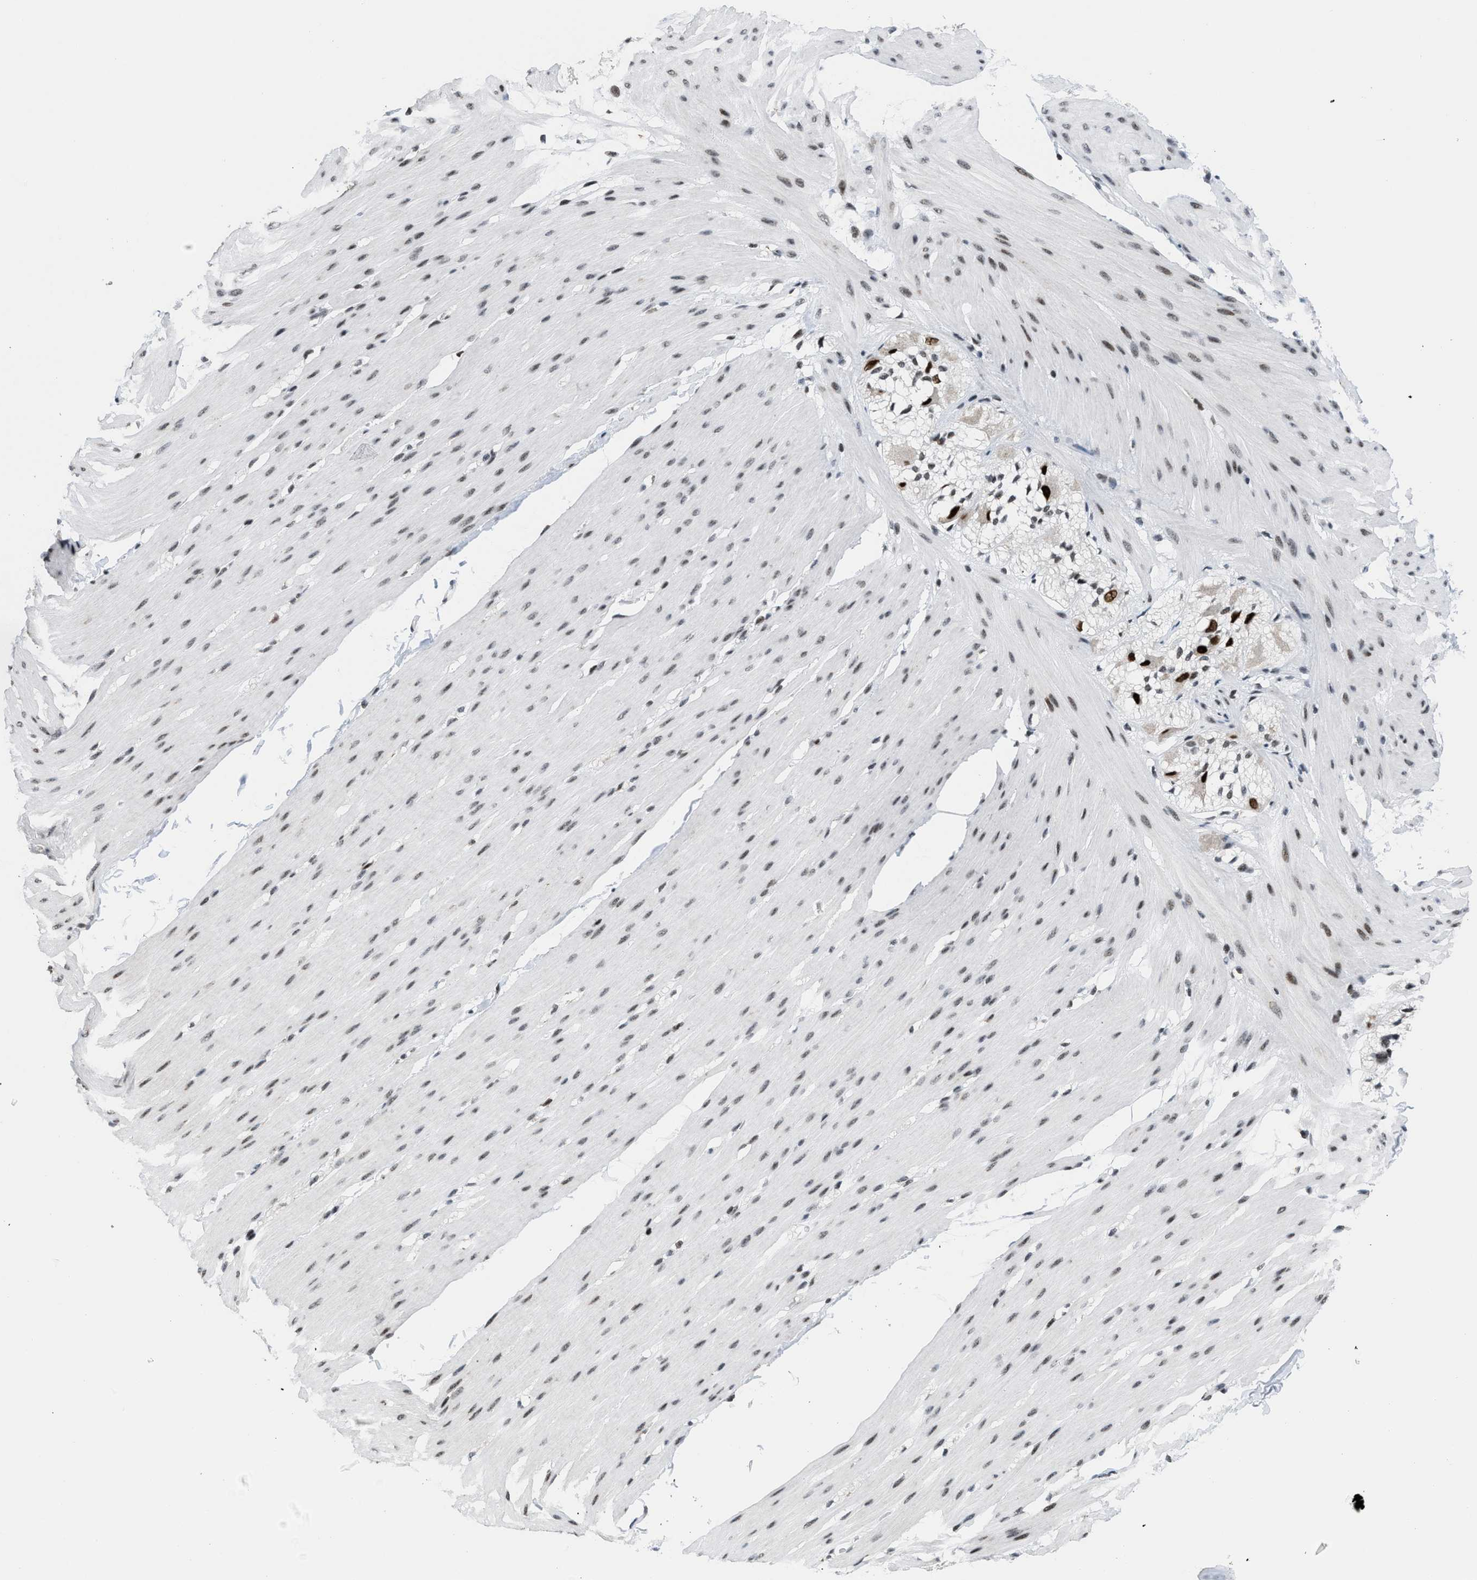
{"staining": {"intensity": "weak", "quantity": ">75%", "location": "nuclear"}, "tissue": "smooth muscle", "cell_type": "Smooth muscle cells", "image_type": "normal", "snomed": [{"axis": "morphology", "description": "Normal tissue, NOS"}, {"axis": "topography", "description": "Smooth muscle"}, {"axis": "topography", "description": "Colon"}], "caption": "Immunohistochemical staining of benign smooth muscle exhibits >75% levels of weak nuclear protein staining in about >75% of smooth muscle cells. The protein of interest is stained brown, and the nuclei are stained in blue (DAB (3,3'-diaminobenzidine) IHC with brightfield microscopy, high magnification).", "gene": "TERF2IP", "patient": {"sex": "male", "age": 67}}